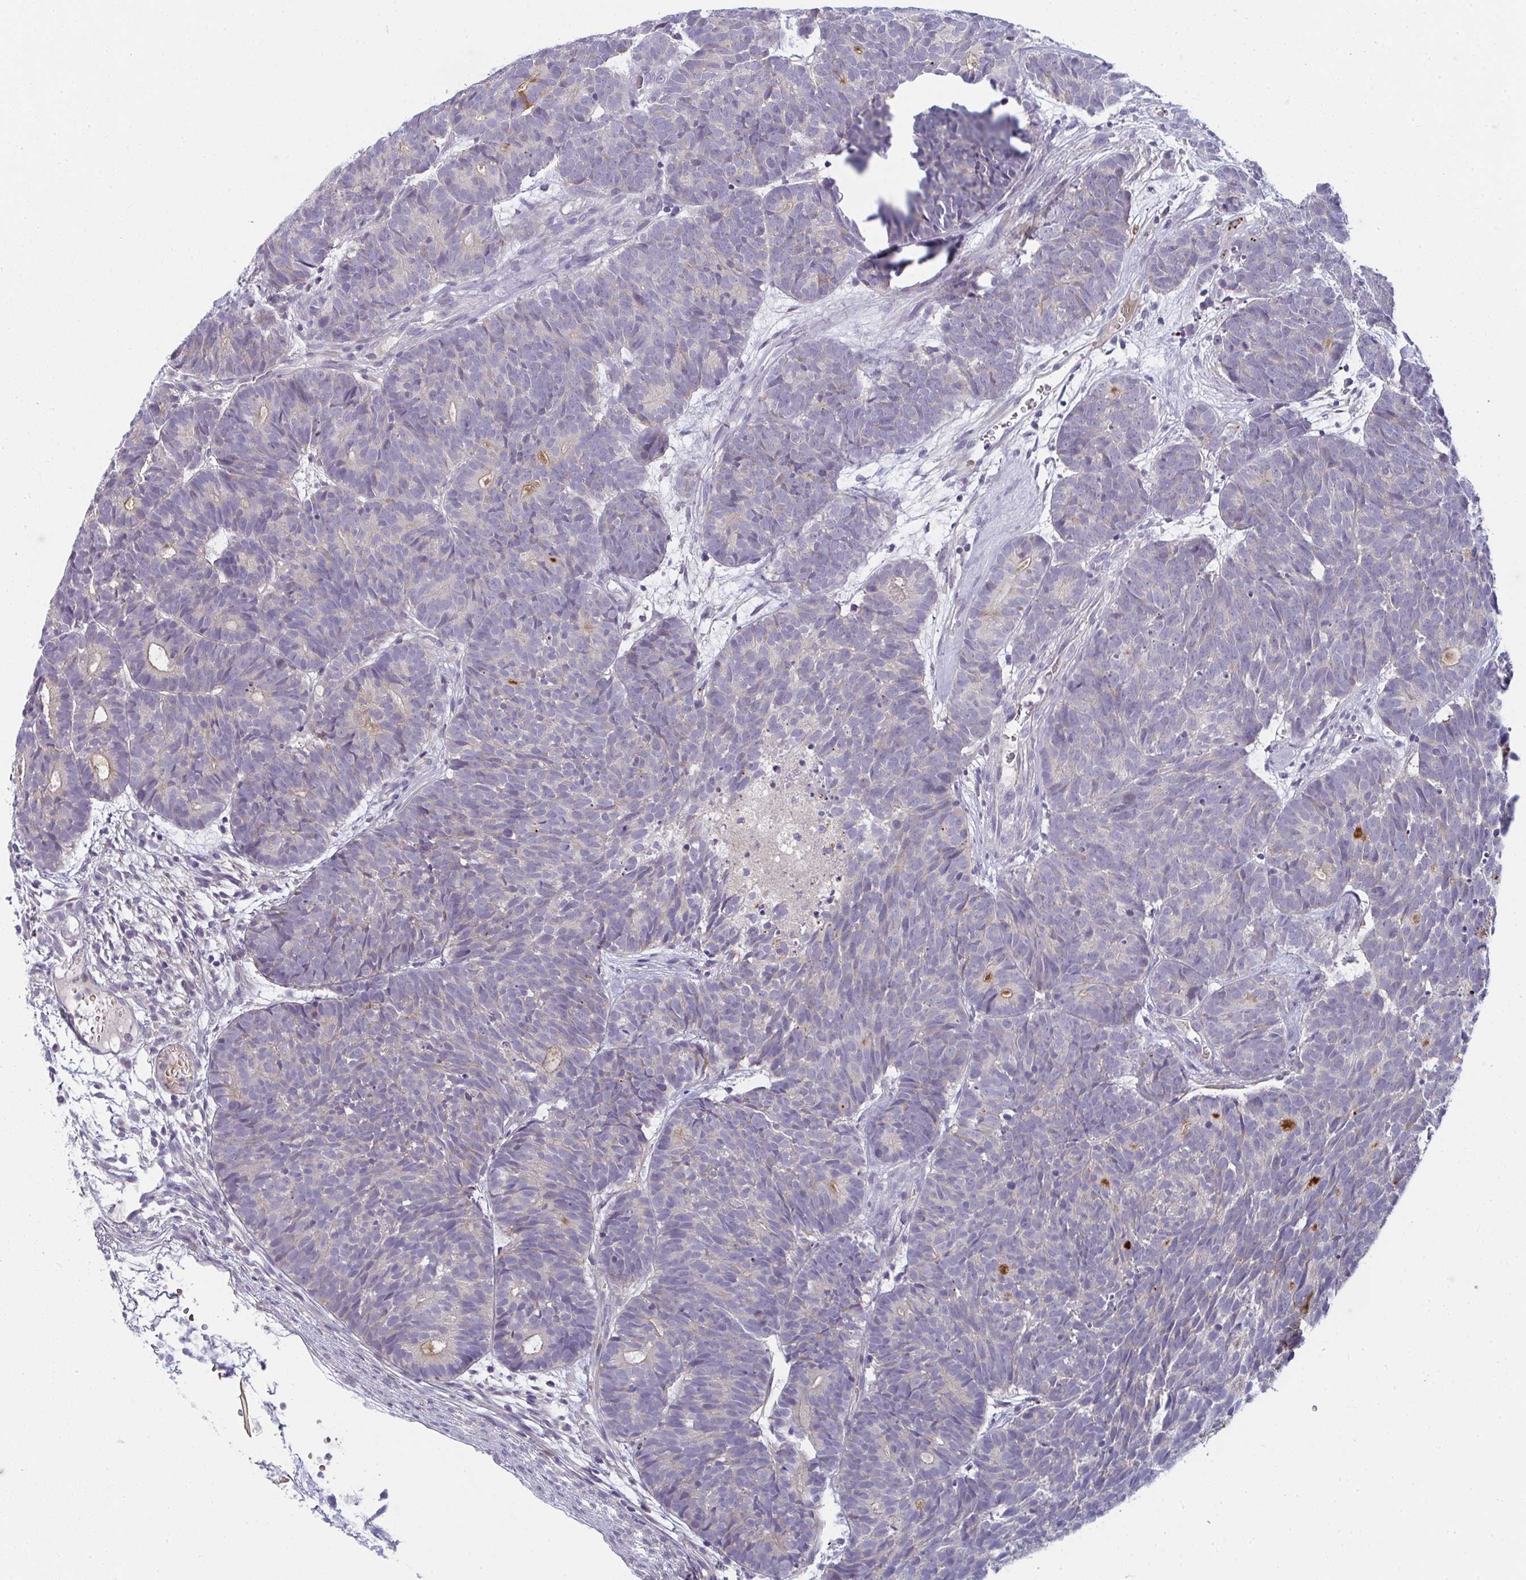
{"staining": {"intensity": "moderate", "quantity": "<25%", "location": "cytoplasmic/membranous"}, "tissue": "head and neck cancer", "cell_type": "Tumor cells", "image_type": "cancer", "snomed": [{"axis": "morphology", "description": "Adenocarcinoma, NOS"}, {"axis": "topography", "description": "Head-Neck"}], "caption": "Human head and neck cancer stained with a brown dye exhibits moderate cytoplasmic/membranous positive staining in approximately <25% of tumor cells.", "gene": "SHB", "patient": {"sex": "female", "age": 81}}